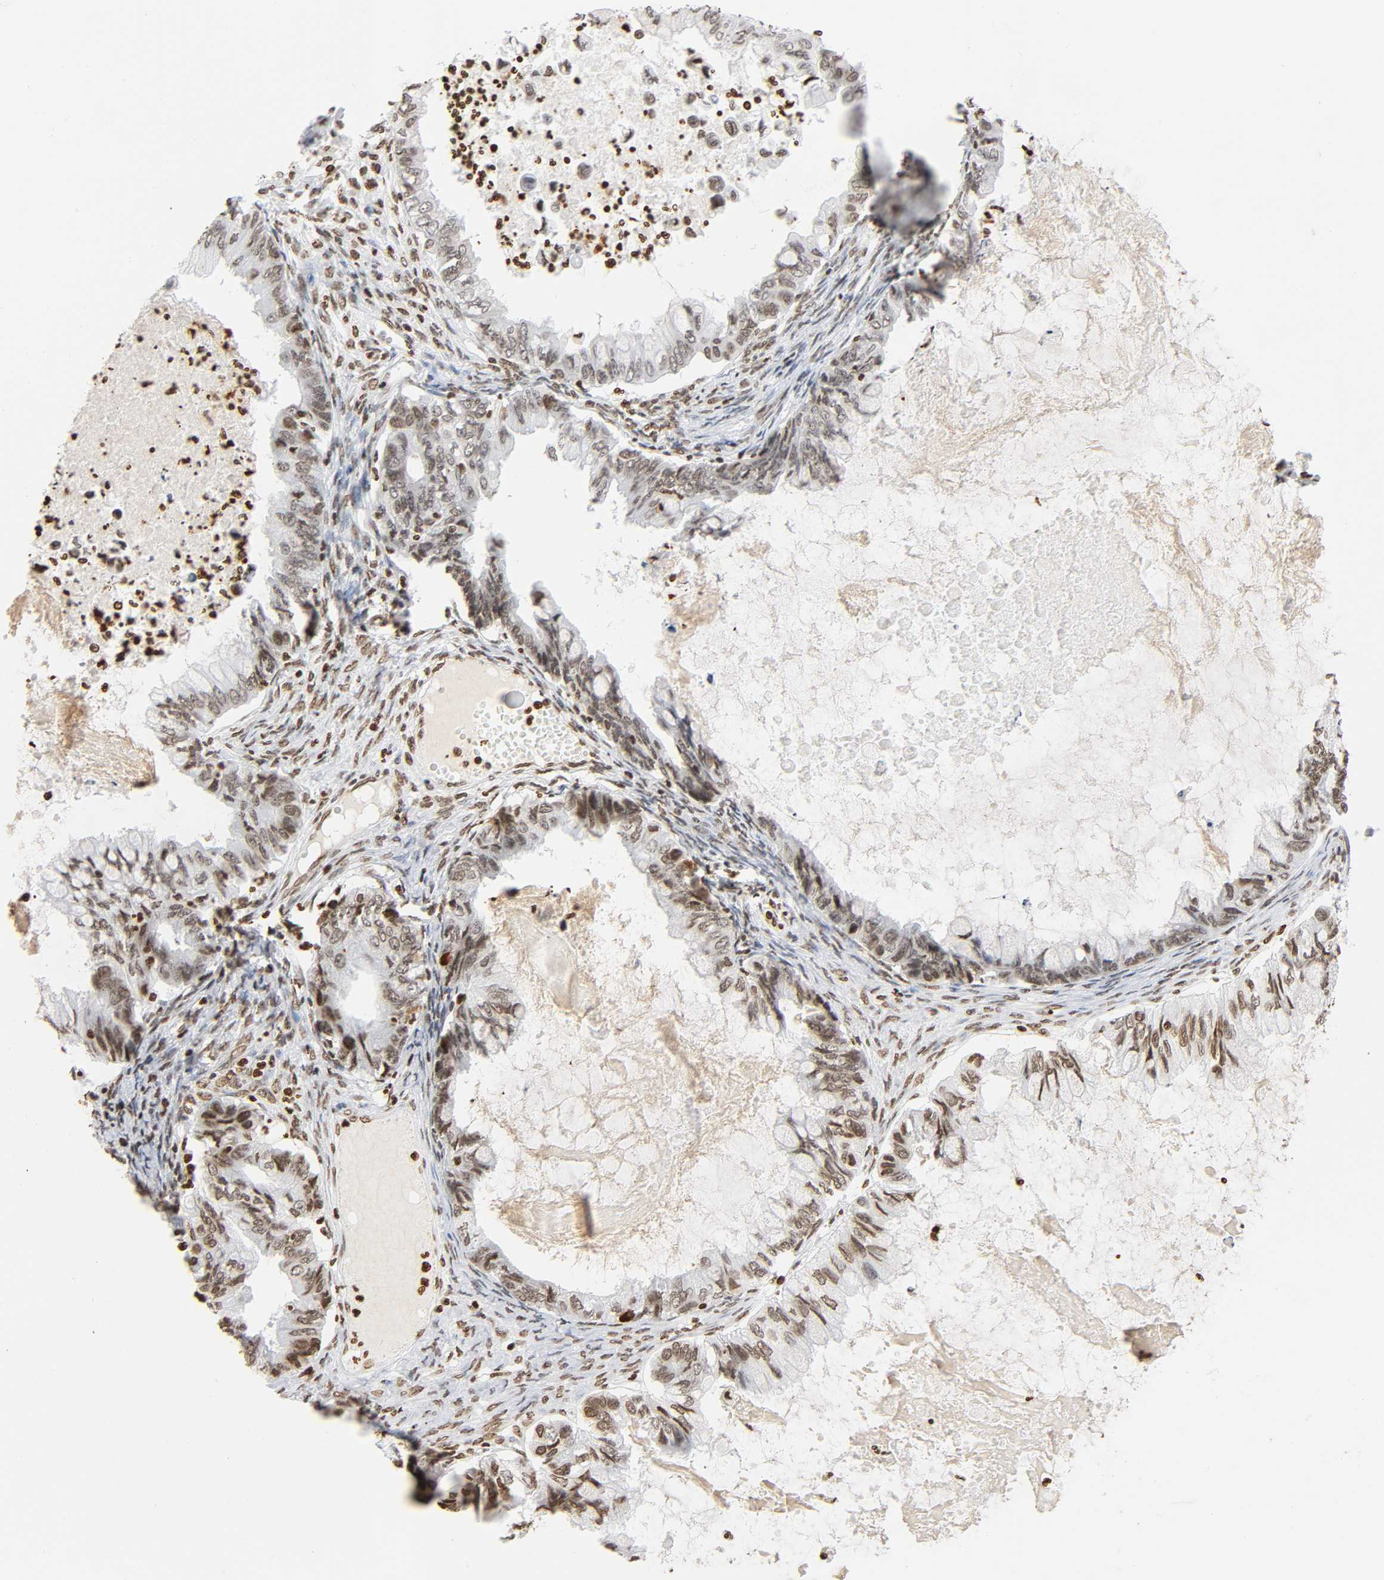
{"staining": {"intensity": "moderate", "quantity": ">75%", "location": "nuclear"}, "tissue": "ovarian cancer", "cell_type": "Tumor cells", "image_type": "cancer", "snomed": [{"axis": "morphology", "description": "Cystadenocarcinoma, mucinous, NOS"}, {"axis": "topography", "description": "Ovary"}], "caption": "Moderate nuclear staining is identified in approximately >75% of tumor cells in ovarian mucinous cystadenocarcinoma. Nuclei are stained in blue.", "gene": "HOXA6", "patient": {"sex": "female", "age": 80}}